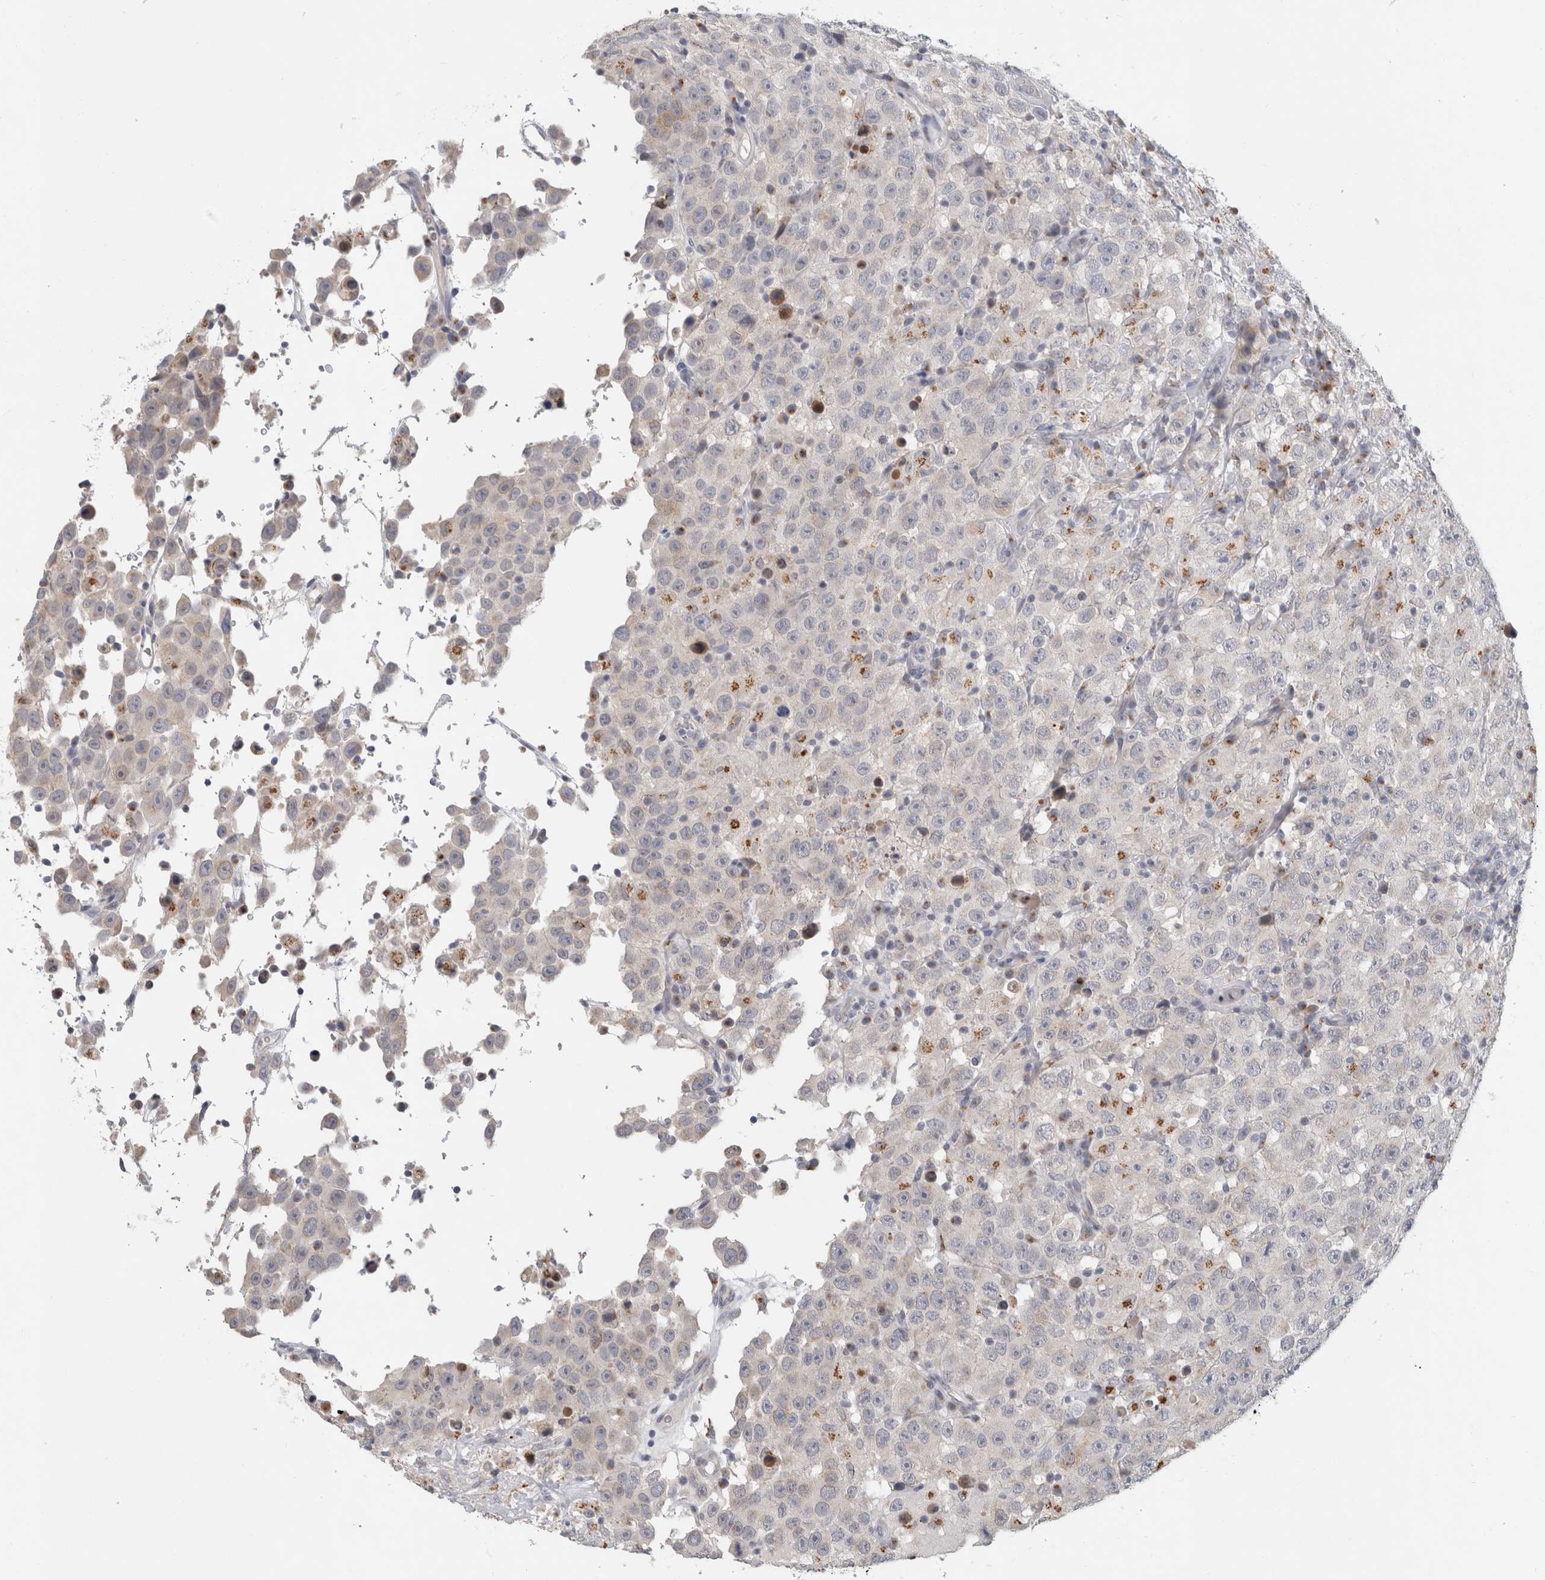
{"staining": {"intensity": "strong", "quantity": "<25%", "location": "cytoplasmic/membranous"}, "tissue": "testis cancer", "cell_type": "Tumor cells", "image_type": "cancer", "snomed": [{"axis": "morphology", "description": "Seminoma, NOS"}, {"axis": "topography", "description": "Testis"}], "caption": "Protein staining displays strong cytoplasmic/membranous staining in approximately <25% of tumor cells in seminoma (testis).", "gene": "MGAT1", "patient": {"sex": "male", "age": 41}}